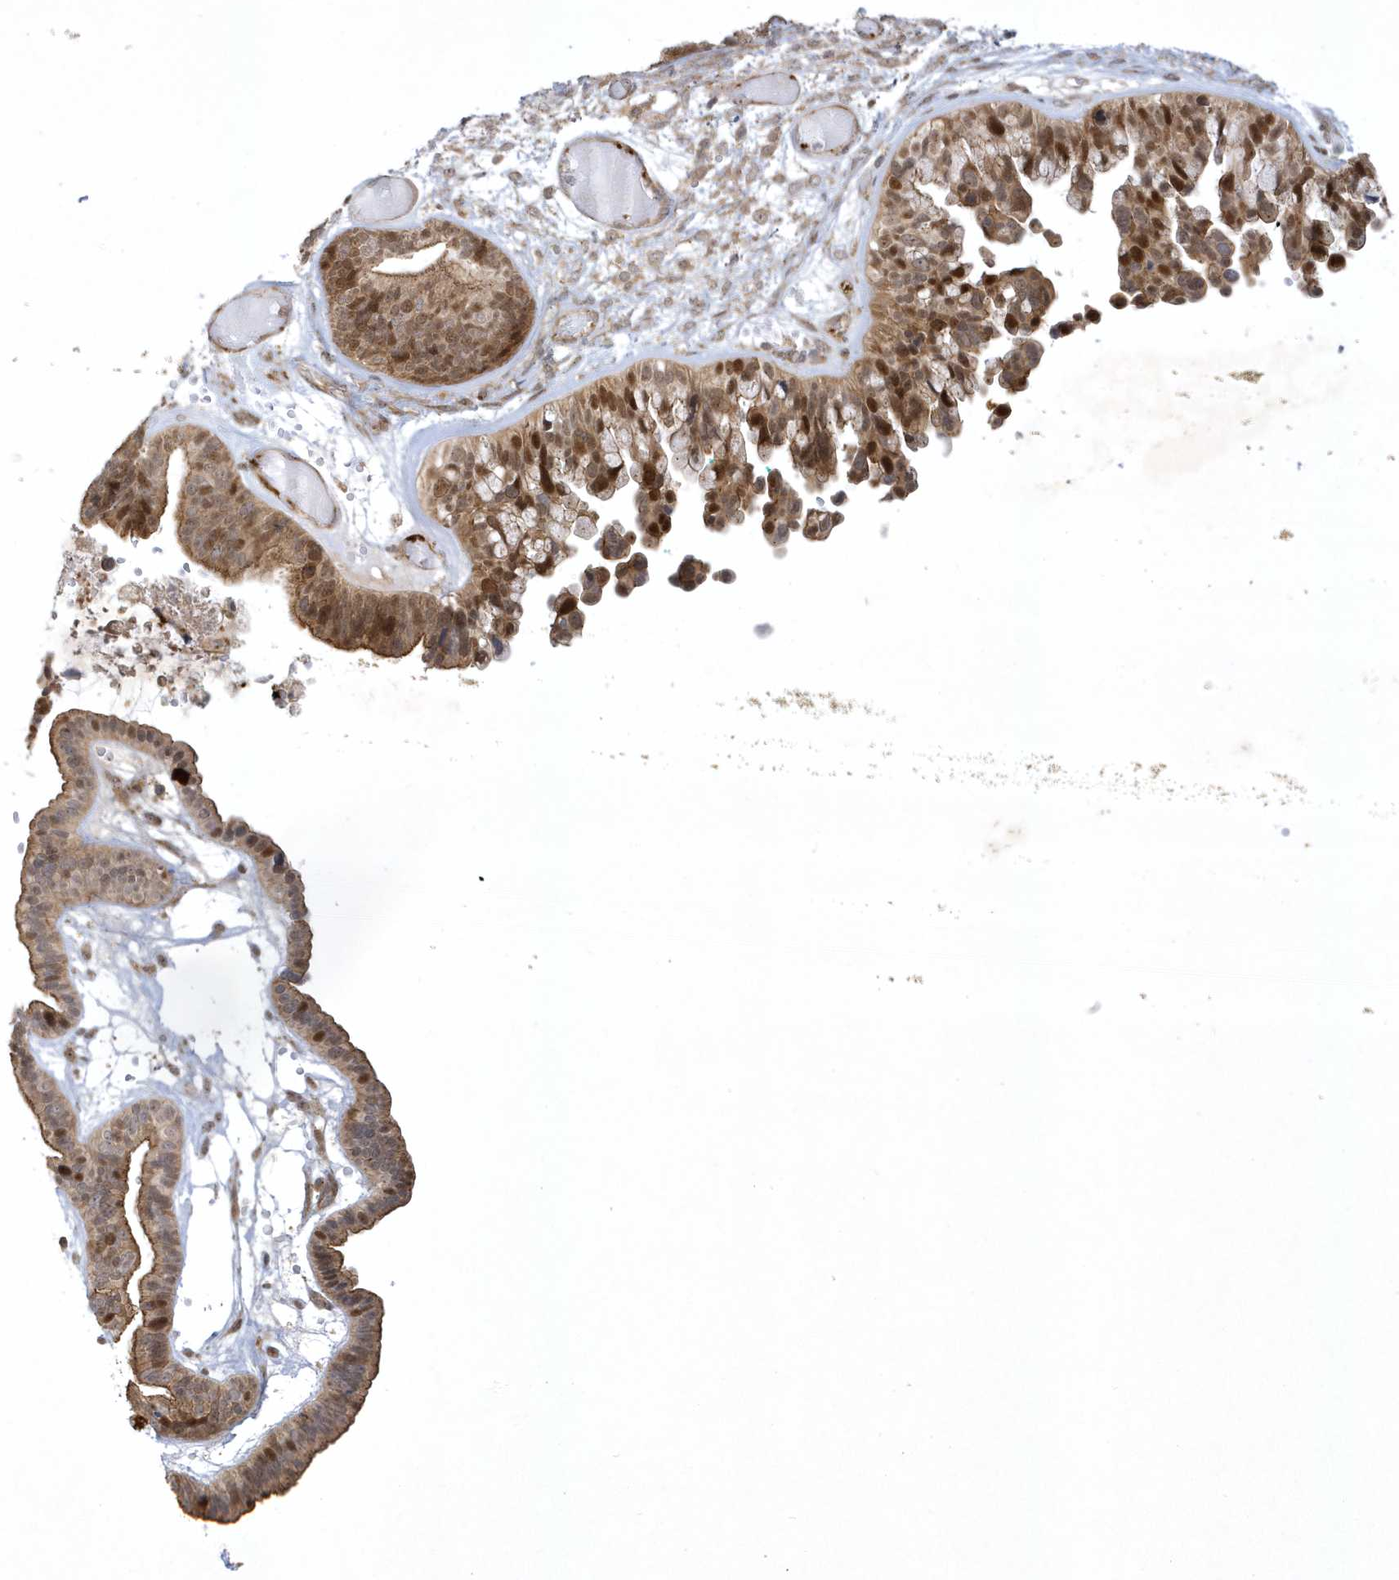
{"staining": {"intensity": "moderate", "quantity": ">75%", "location": "cytoplasmic/membranous,nuclear"}, "tissue": "ovarian cancer", "cell_type": "Tumor cells", "image_type": "cancer", "snomed": [{"axis": "morphology", "description": "Cystadenocarcinoma, serous, NOS"}, {"axis": "topography", "description": "Ovary"}], "caption": "About >75% of tumor cells in ovarian cancer reveal moderate cytoplasmic/membranous and nuclear protein expression as visualized by brown immunohistochemical staining.", "gene": "NAF1", "patient": {"sex": "female", "age": 56}}